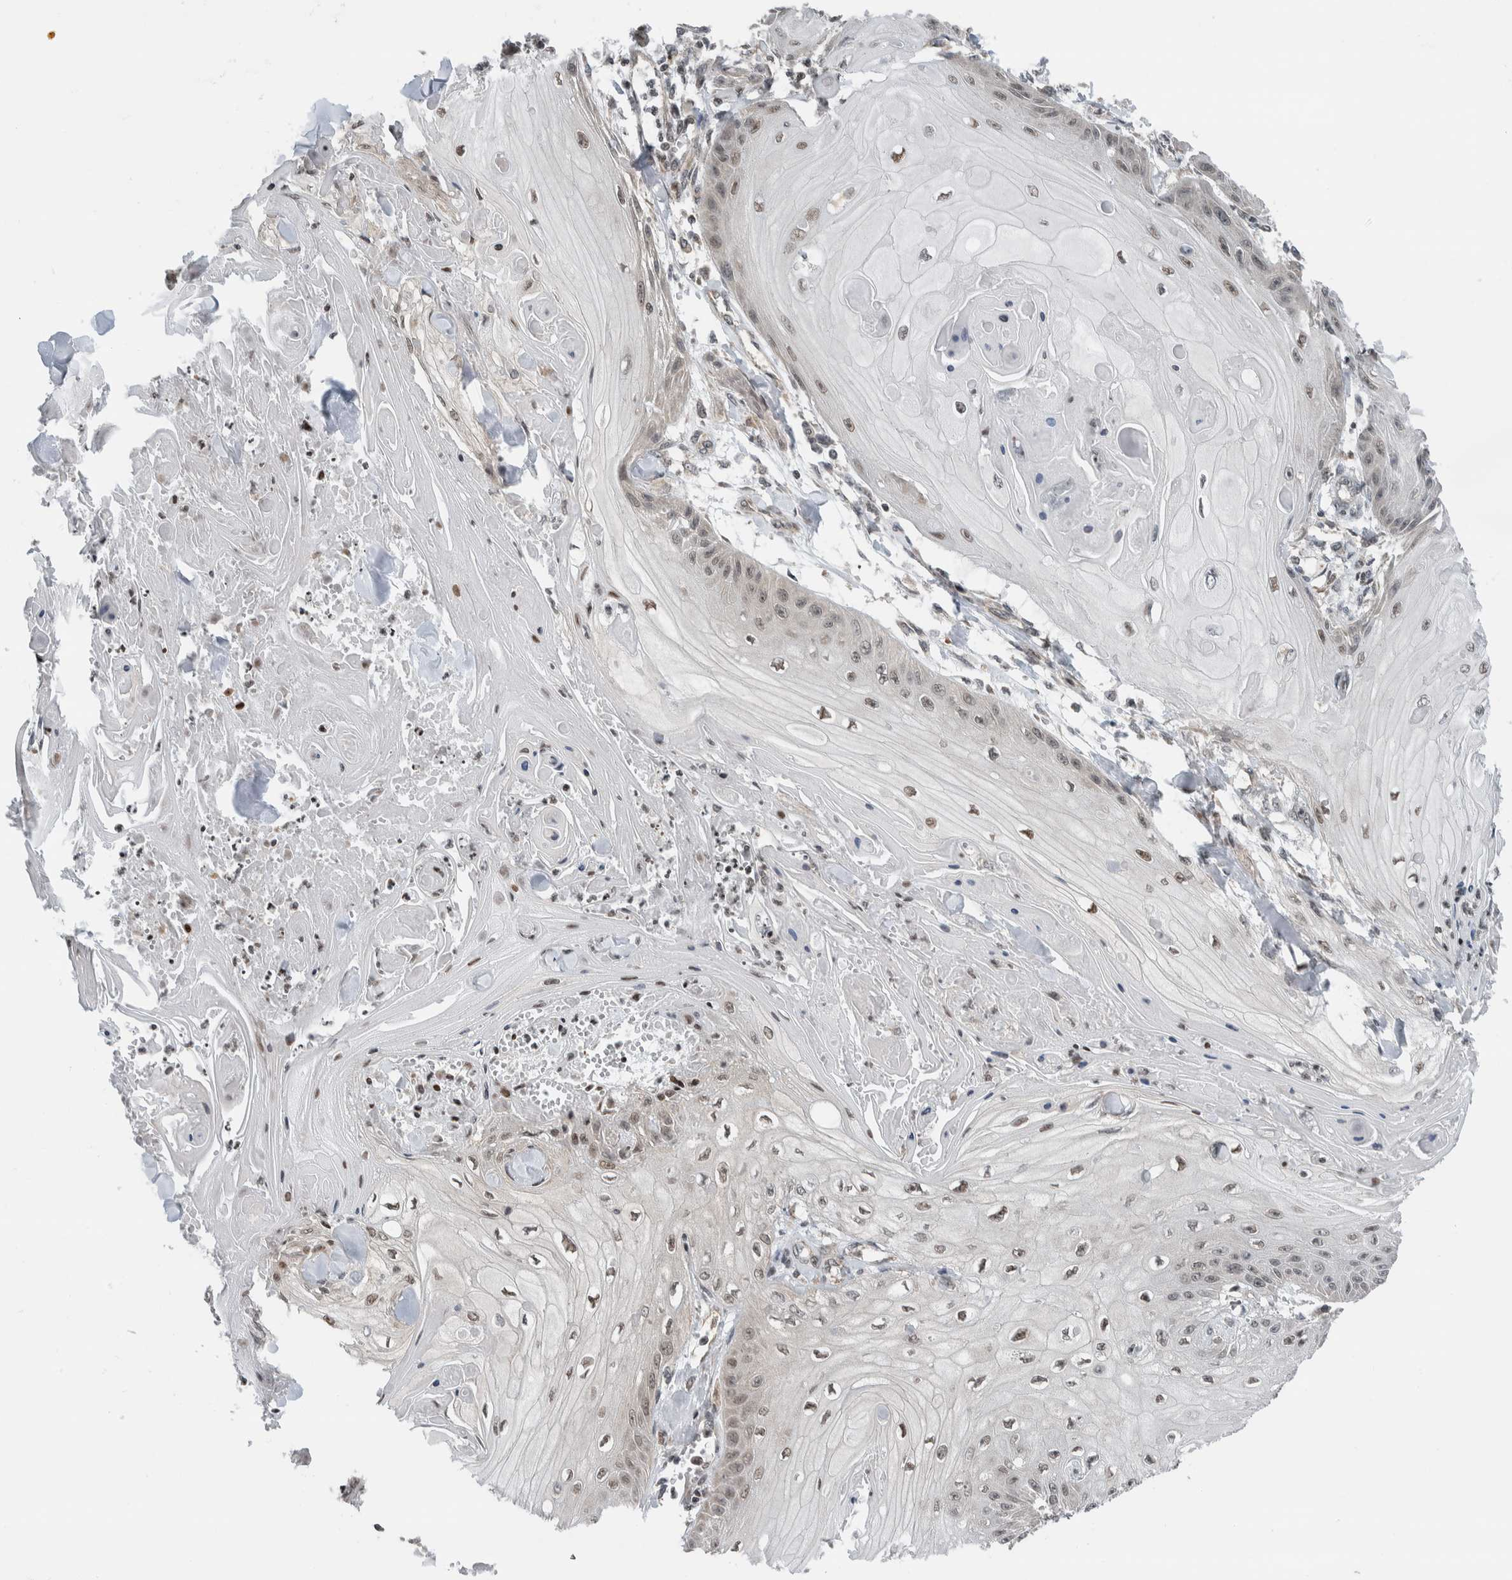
{"staining": {"intensity": "weak", "quantity": "25%-75%", "location": "nuclear"}, "tissue": "skin cancer", "cell_type": "Tumor cells", "image_type": "cancer", "snomed": [{"axis": "morphology", "description": "Squamous cell carcinoma, NOS"}, {"axis": "topography", "description": "Skin"}], "caption": "An immunohistochemistry (IHC) histopathology image of neoplastic tissue is shown. Protein staining in brown shows weak nuclear positivity in squamous cell carcinoma (skin) within tumor cells.", "gene": "NPLOC4", "patient": {"sex": "male", "age": 74}}